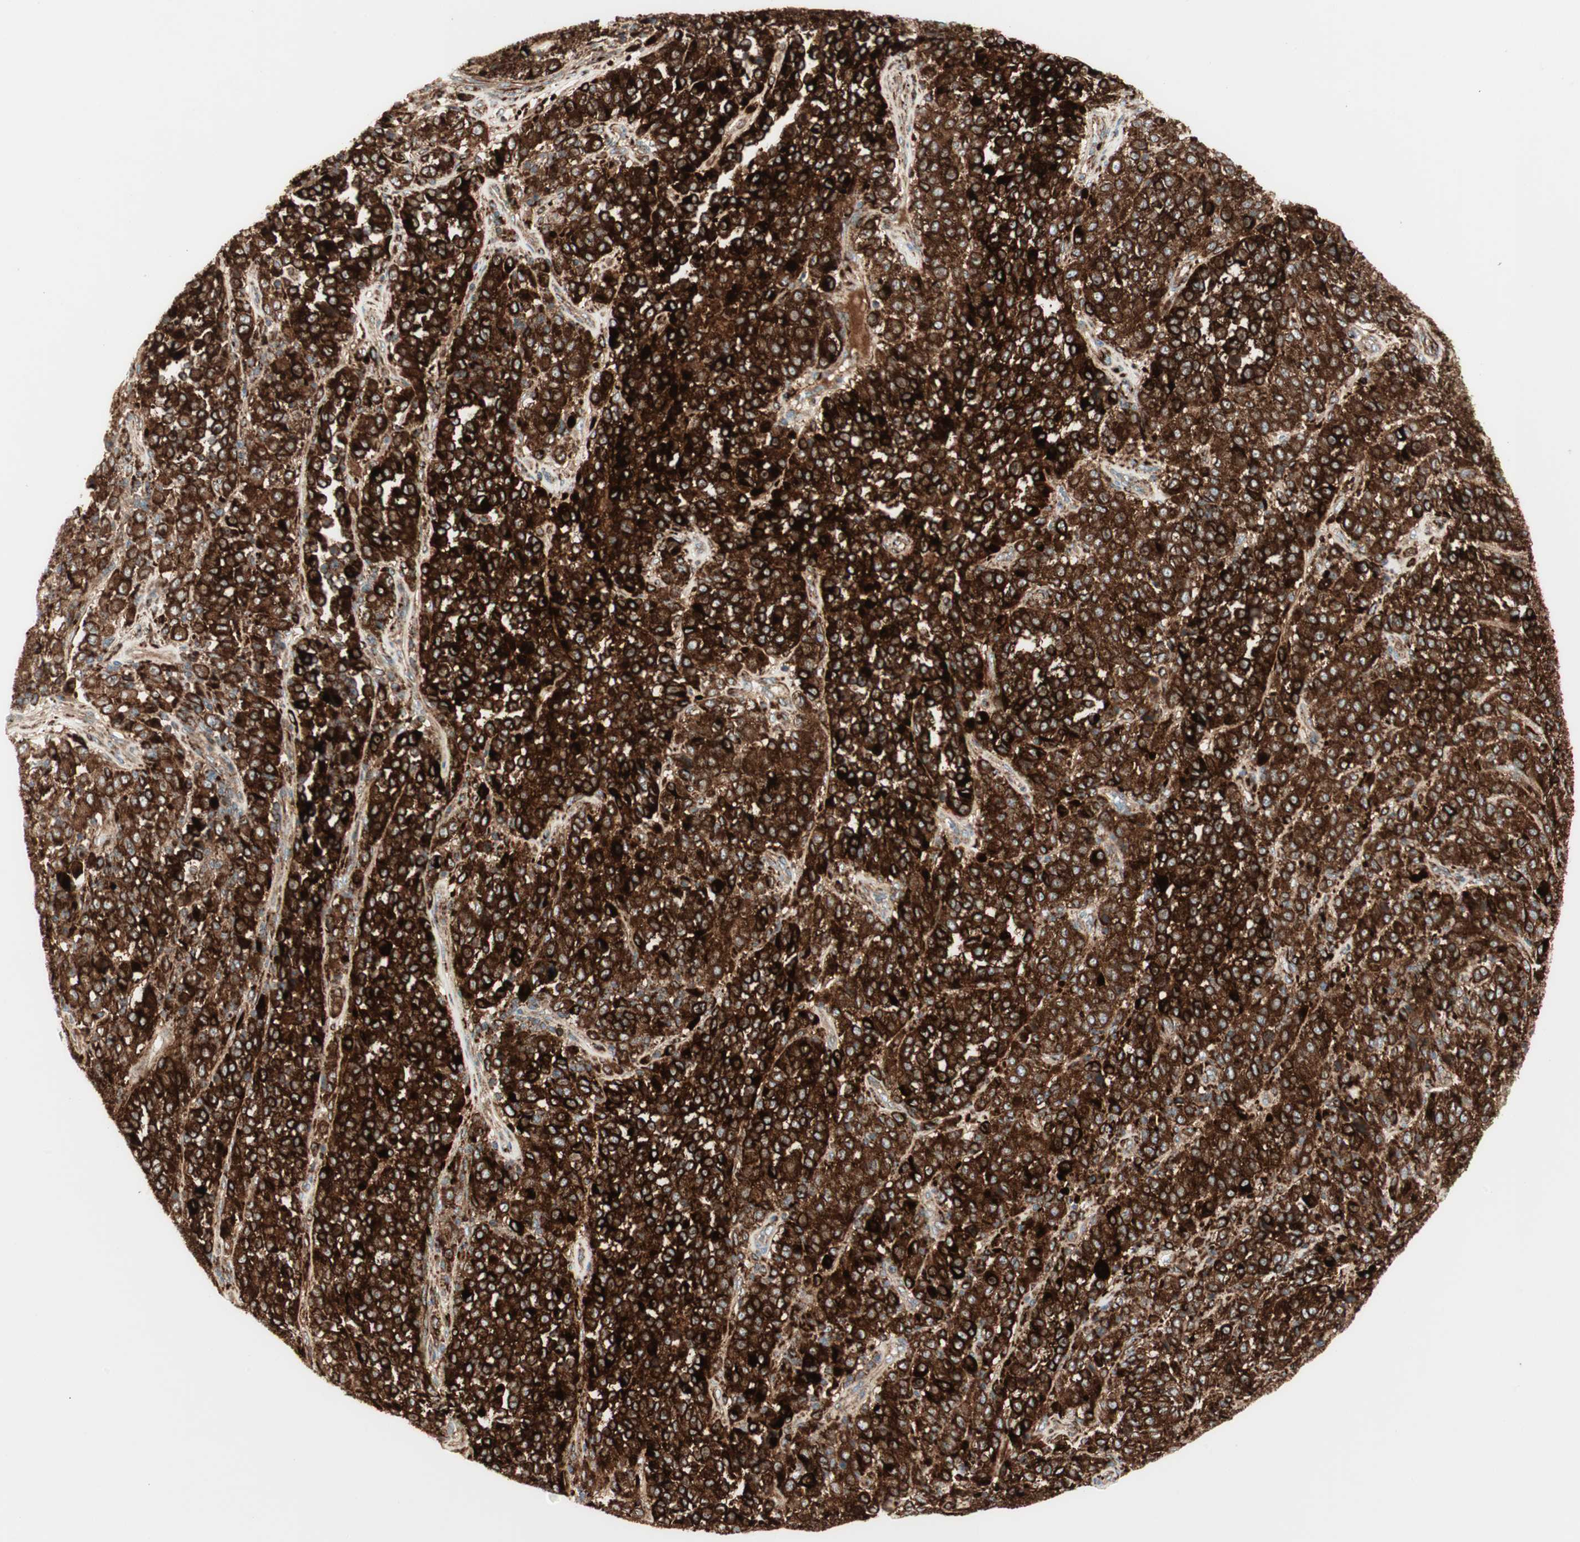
{"staining": {"intensity": "strong", "quantity": "25%-75%", "location": "cytoplasmic/membranous"}, "tissue": "melanoma", "cell_type": "Tumor cells", "image_type": "cancer", "snomed": [{"axis": "morphology", "description": "Malignant melanoma, Metastatic site"}, {"axis": "topography", "description": "Pancreas"}], "caption": "Immunohistochemistry image of neoplastic tissue: melanoma stained using immunohistochemistry (IHC) exhibits high levels of strong protein expression localized specifically in the cytoplasmic/membranous of tumor cells, appearing as a cytoplasmic/membranous brown color.", "gene": "ATP6V1G1", "patient": {"sex": "female", "age": 30}}